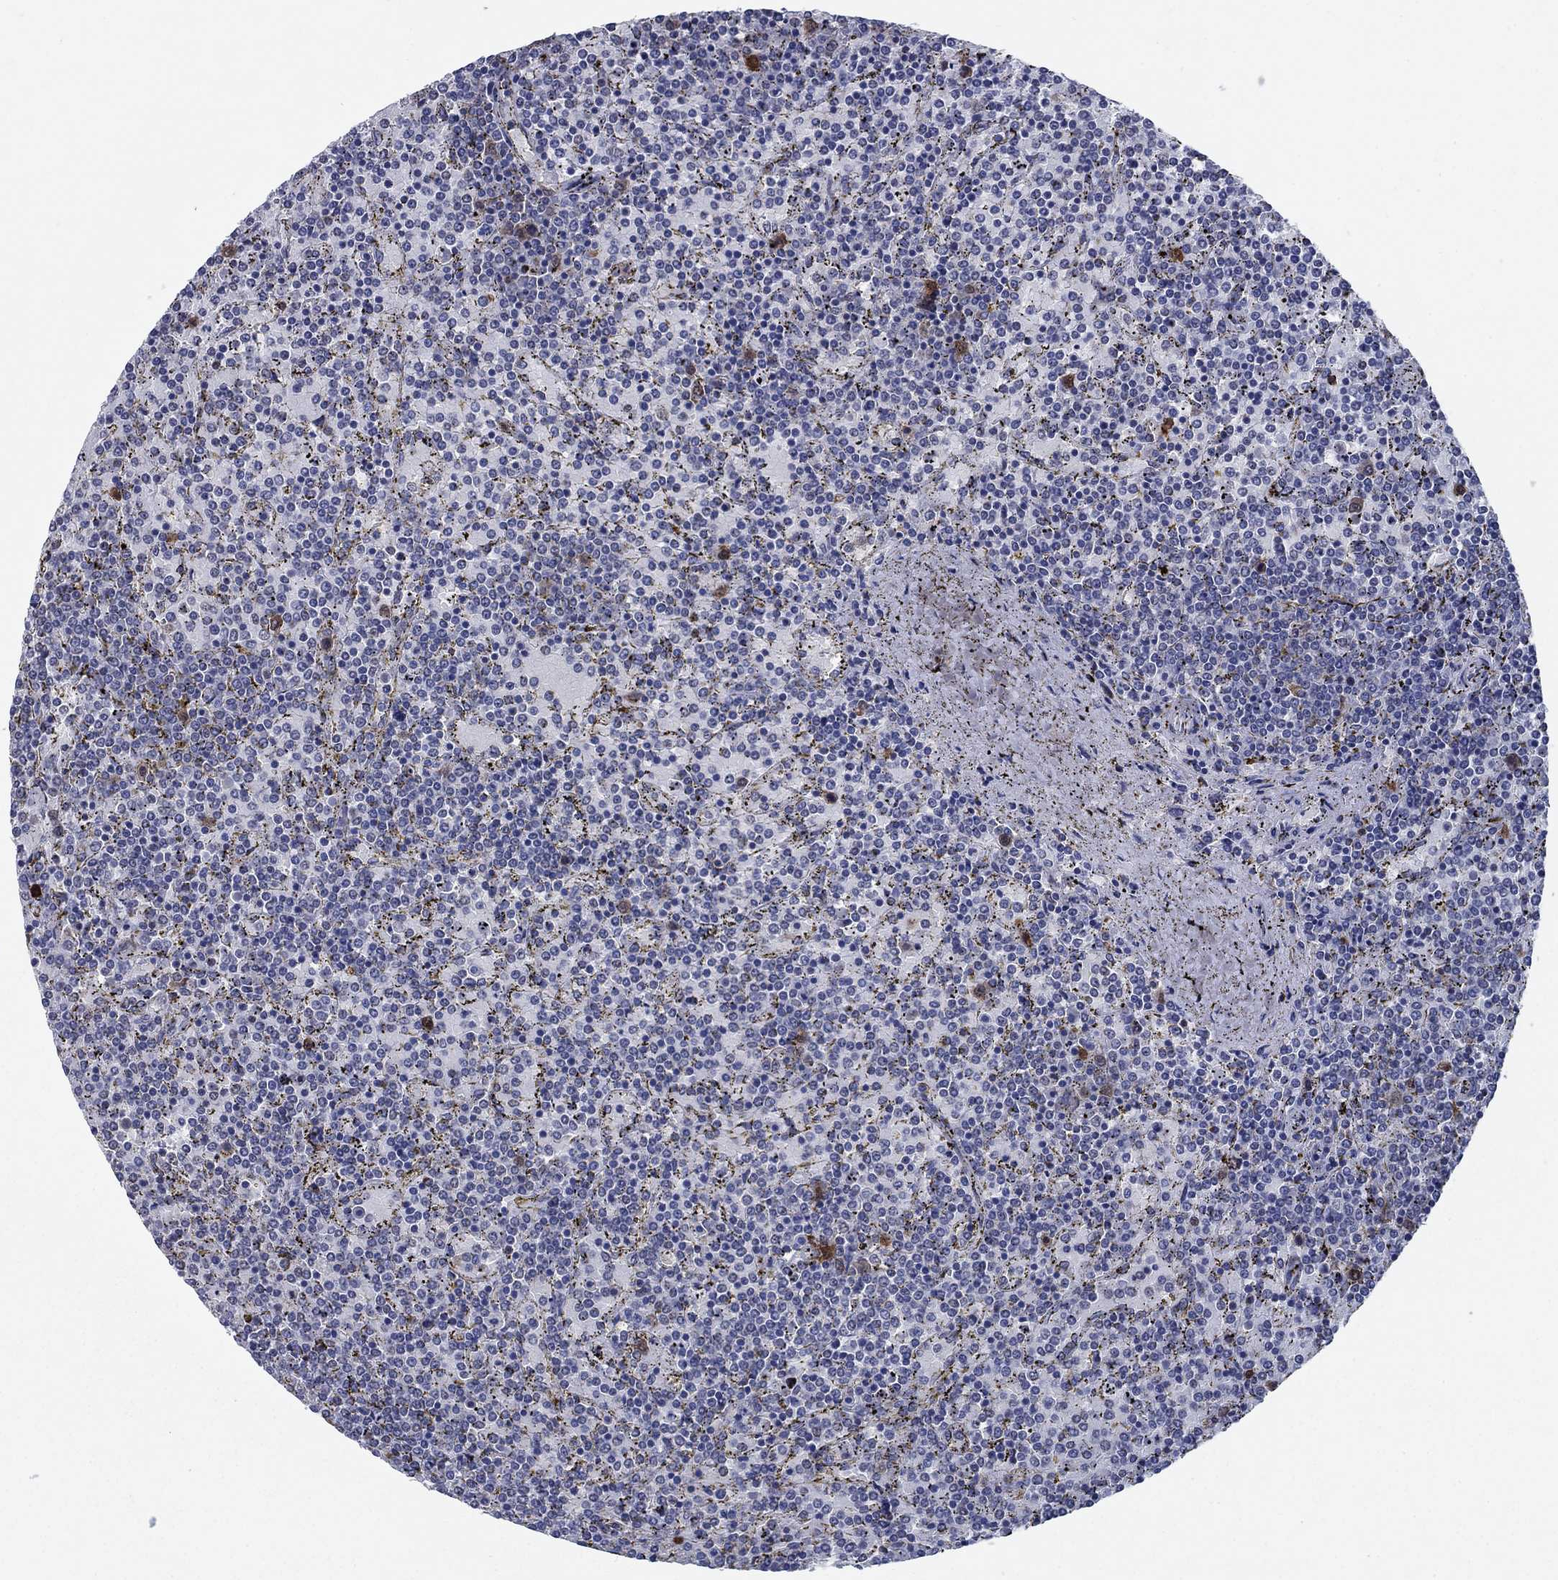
{"staining": {"intensity": "negative", "quantity": "none", "location": "none"}, "tissue": "lymphoma", "cell_type": "Tumor cells", "image_type": "cancer", "snomed": [{"axis": "morphology", "description": "Malignant lymphoma, non-Hodgkin's type, Low grade"}, {"axis": "topography", "description": "Spleen"}], "caption": "Tumor cells are negative for protein expression in human lymphoma.", "gene": "TYMS", "patient": {"sex": "female", "age": 77}}